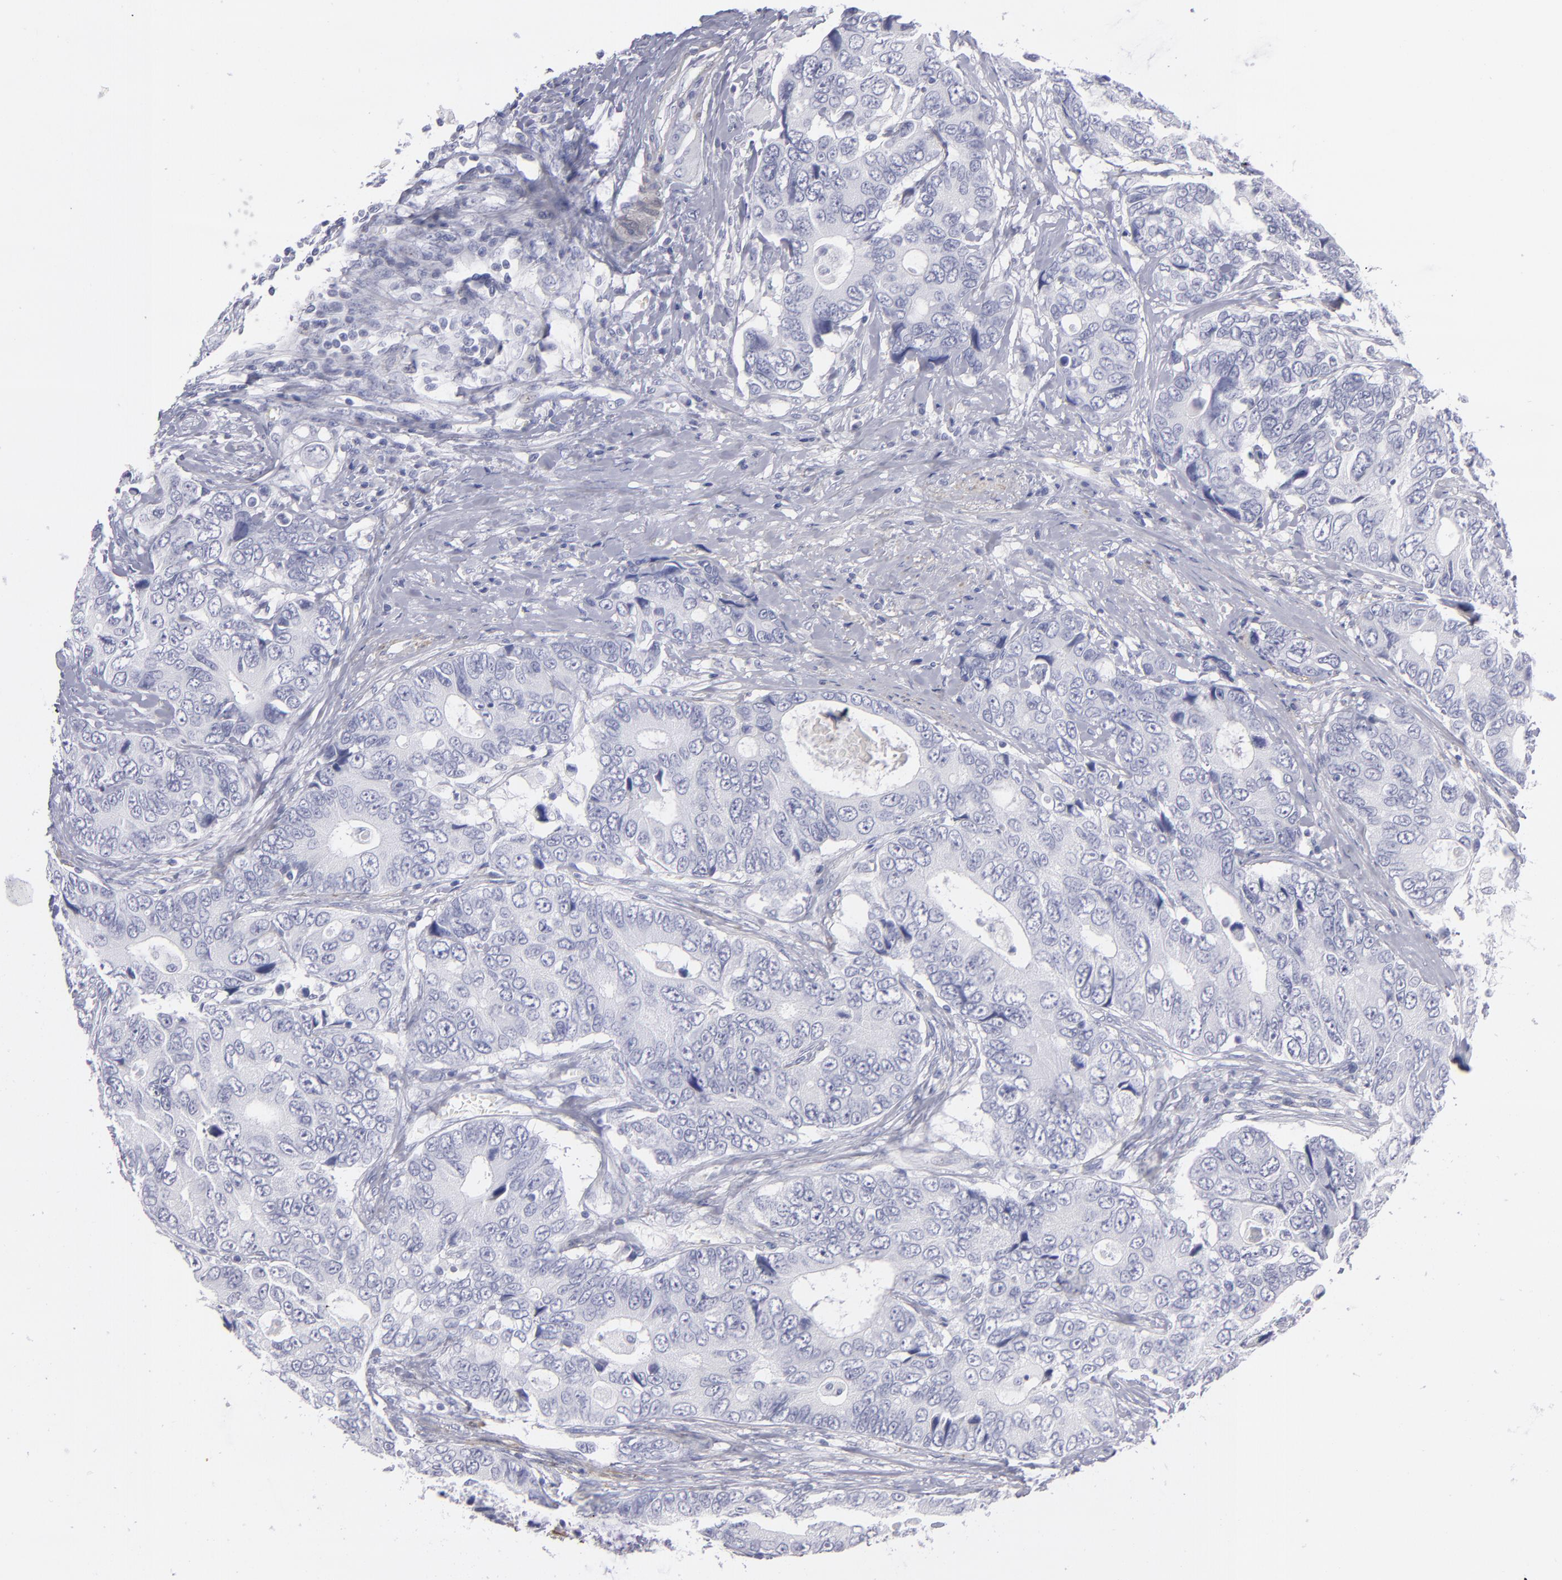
{"staining": {"intensity": "negative", "quantity": "none", "location": "none"}, "tissue": "colorectal cancer", "cell_type": "Tumor cells", "image_type": "cancer", "snomed": [{"axis": "morphology", "description": "Adenocarcinoma, NOS"}, {"axis": "topography", "description": "Rectum"}], "caption": "Protein analysis of colorectal cancer shows no significant expression in tumor cells.", "gene": "MYH11", "patient": {"sex": "female", "age": 67}}